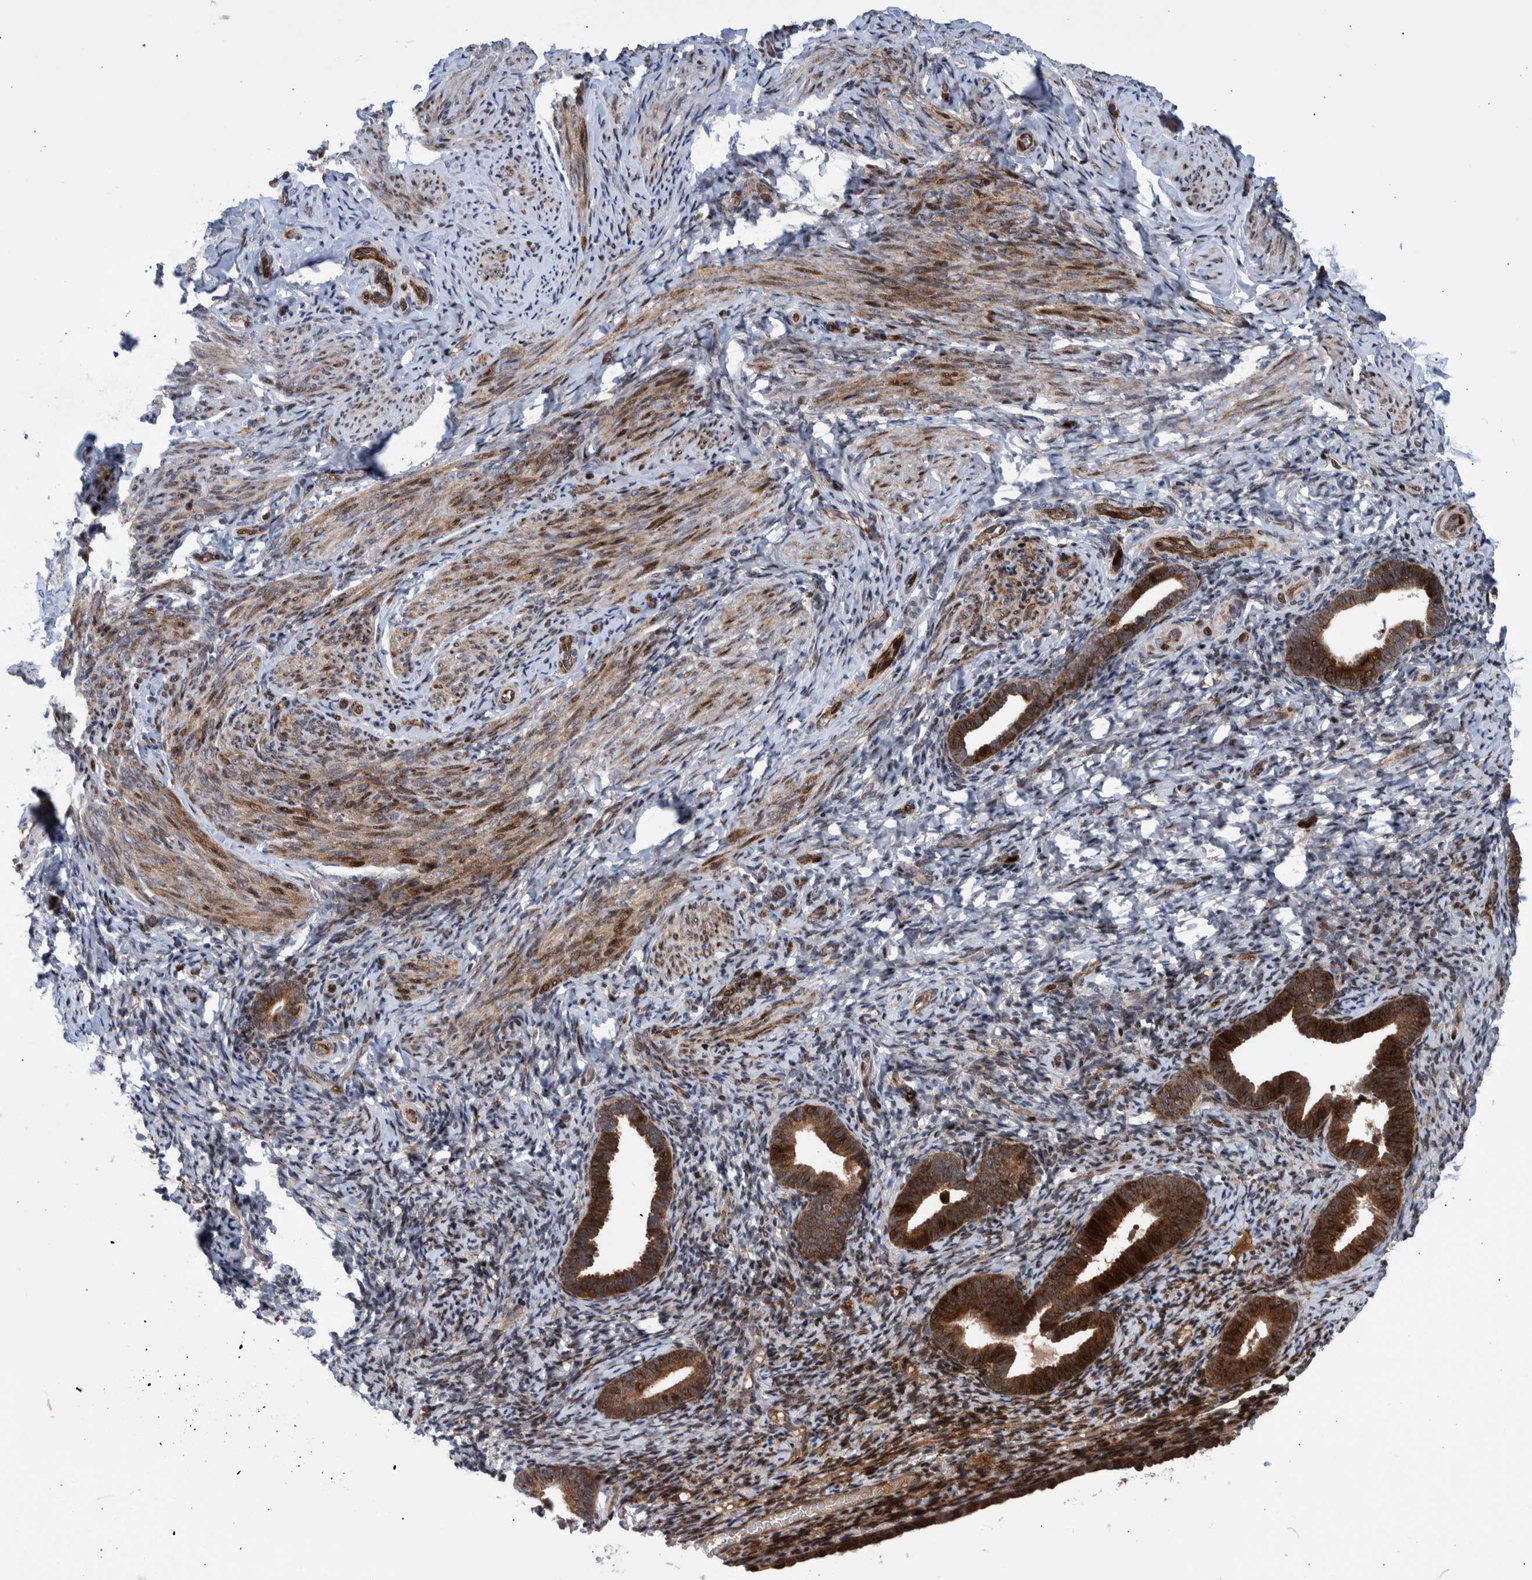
{"staining": {"intensity": "weak", "quantity": ">75%", "location": "cytoplasmic/membranous"}, "tissue": "endometrium", "cell_type": "Cells in endometrial stroma", "image_type": "normal", "snomed": [{"axis": "morphology", "description": "Normal tissue, NOS"}, {"axis": "topography", "description": "Endometrium"}], "caption": "An immunohistochemistry histopathology image of unremarkable tissue is shown. Protein staining in brown shows weak cytoplasmic/membranous positivity in endometrium within cells in endometrial stroma. The staining was performed using DAB (3,3'-diaminobenzidine) to visualize the protein expression in brown, while the nuclei were stained in blue with hematoxylin (Magnification: 20x).", "gene": "SHISA6", "patient": {"sex": "female", "age": 51}}